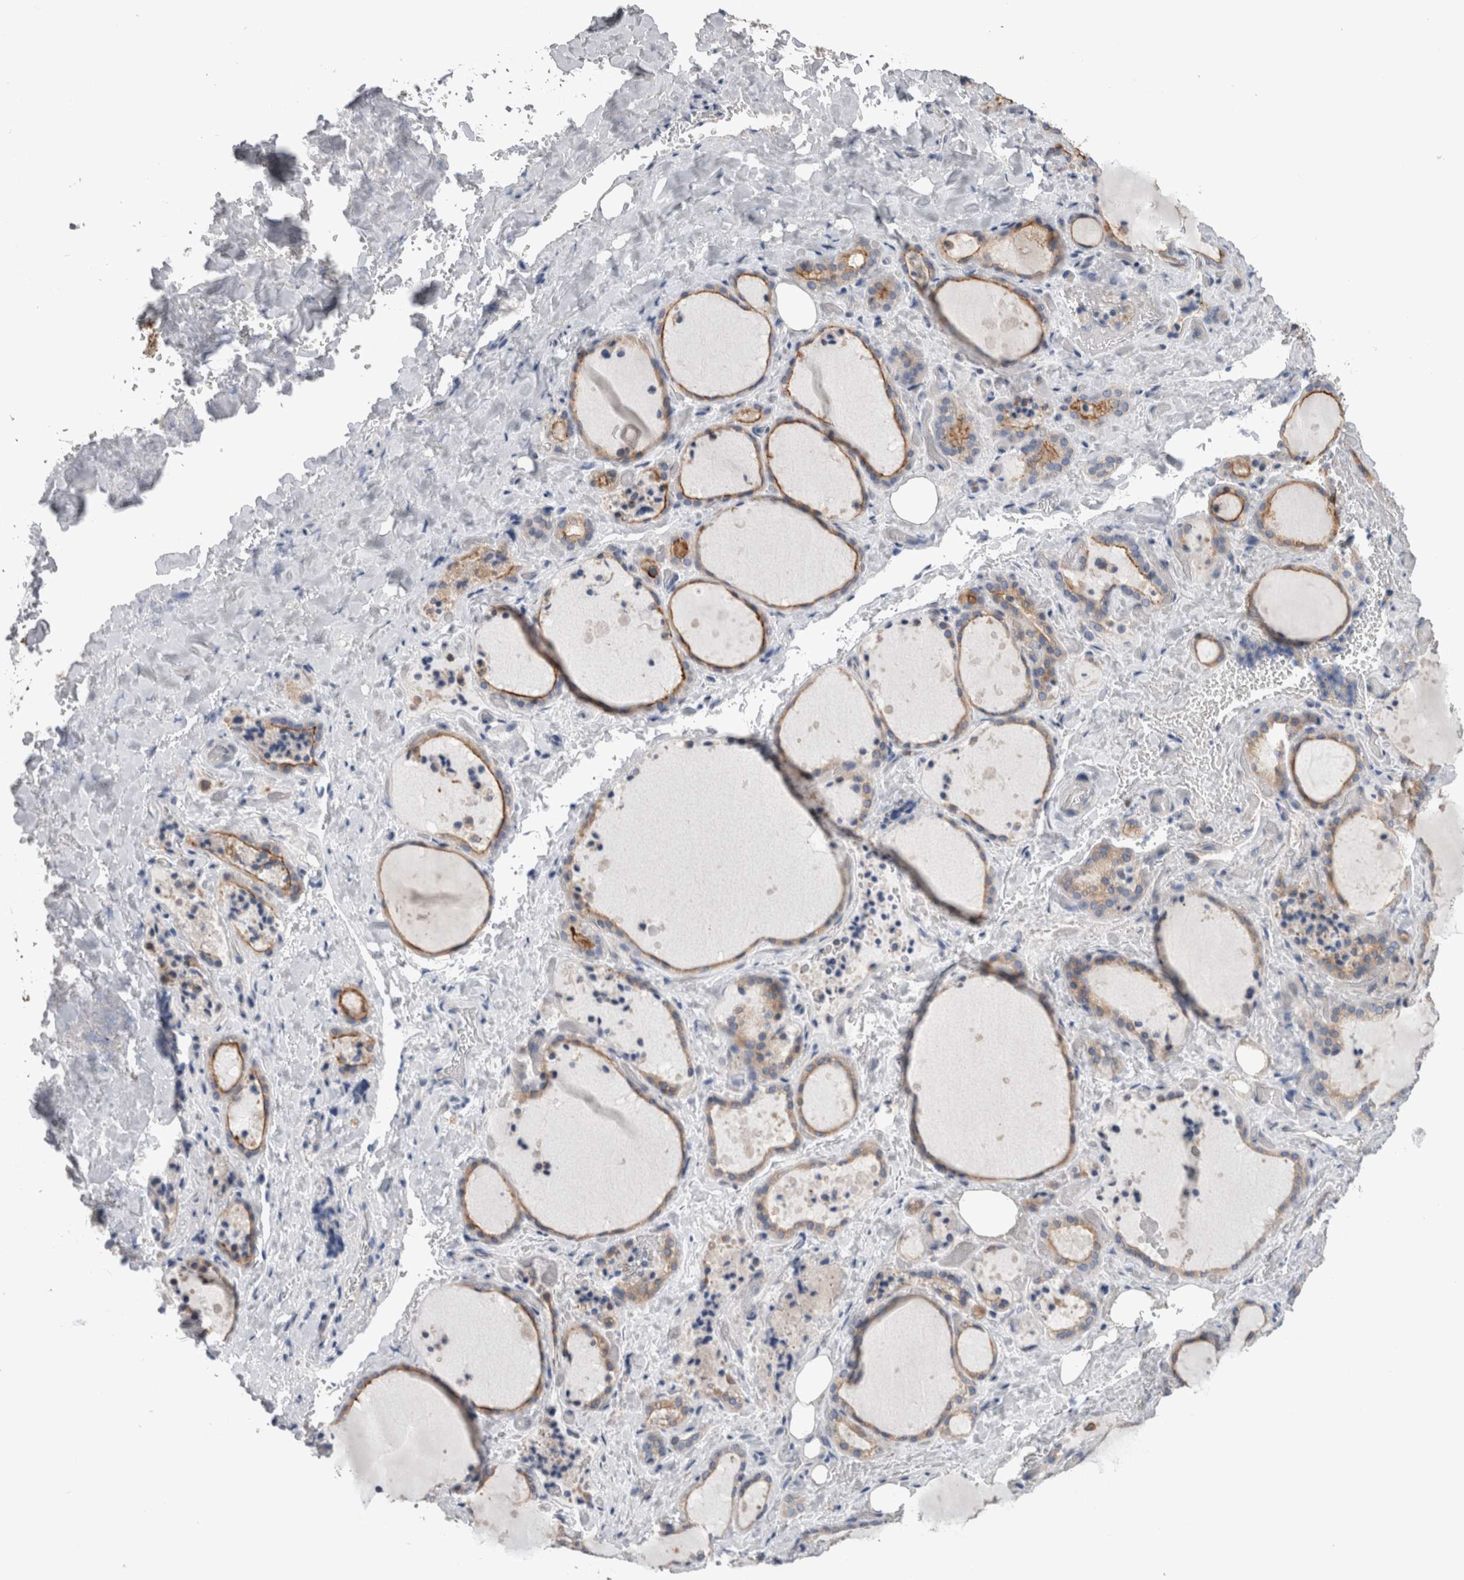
{"staining": {"intensity": "moderate", "quantity": ">75%", "location": "cytoplasmic/membranous"}, "tissue": "thyroid gland", "cell_type": "Glandular cells", "image_type": "normal", "snomed": [{"axis": "morphology", "description": "Normal tissue, NOS"}, {"axis": "topography", "description": "Thyroid gland"}], "caption": "Glandular cells reveal moderate cytoplasmic/membranous staining in about >75% of cells in unremarkable thyroid gland. (IHC, brightfield microscopy, high magnification).", "gene": "DCTN6", "patient": {"sex": "female", "age": 44}}